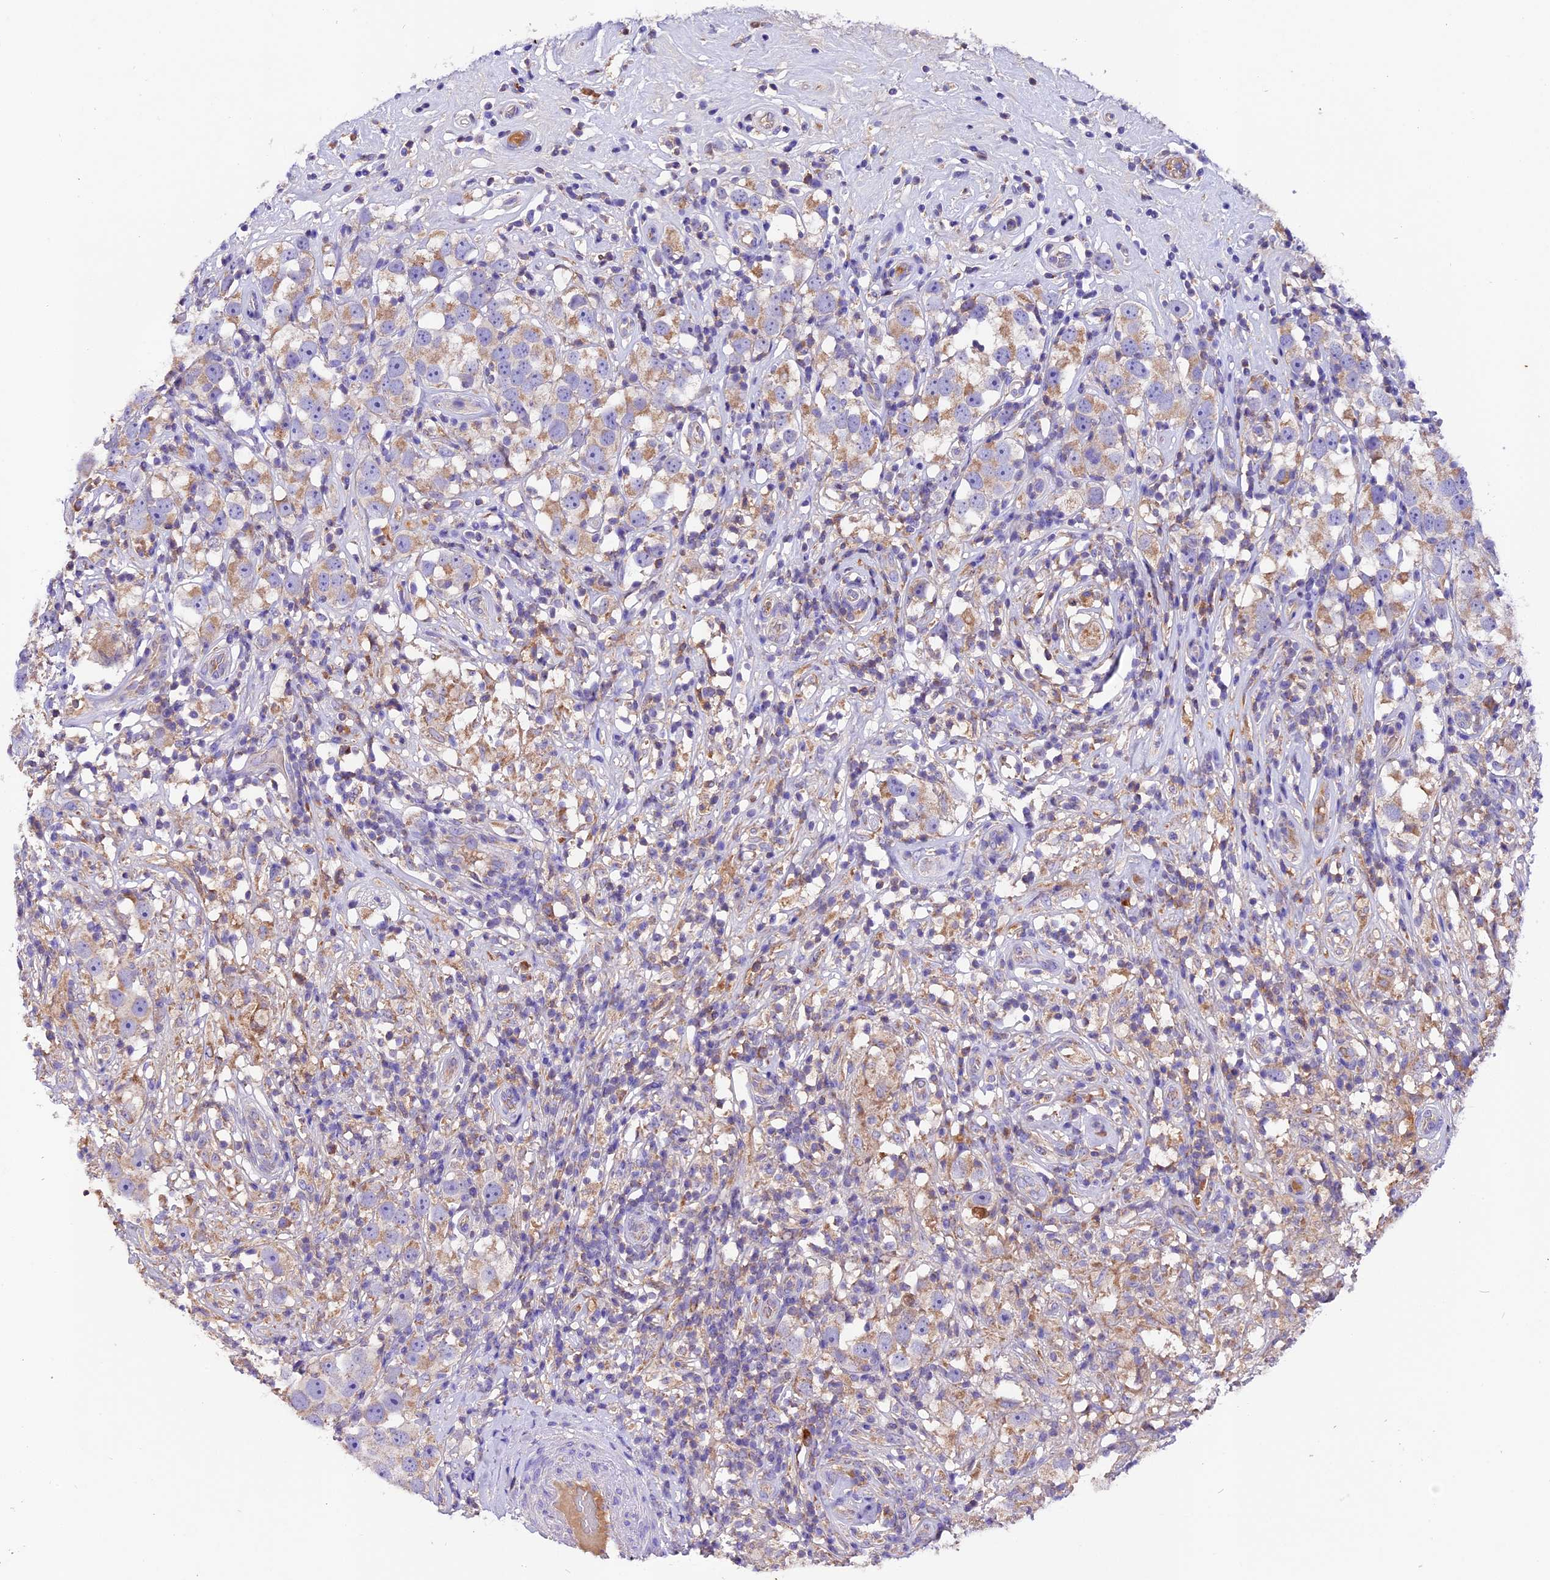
{"staining": {"intensity": "moderate", "quantity": "25%-75%", "location": "cytoplasmic/membranous"}, "tissue": "testis cancer", "cell_type": "Tumor cells", "image_type": "cancer", "snomed": [{"axis": "morphology", "description": "Seminoma, NOS"}, {"axis": "topography", "description": "Testis"}], "caption": "The immunohistochemical stain shows moderate cytoplasmic/membranous staining in tumor cells of seminoma (testis) tissue.", "gene": "SIX5", "patient": {"sex": "male", "age": 49}}